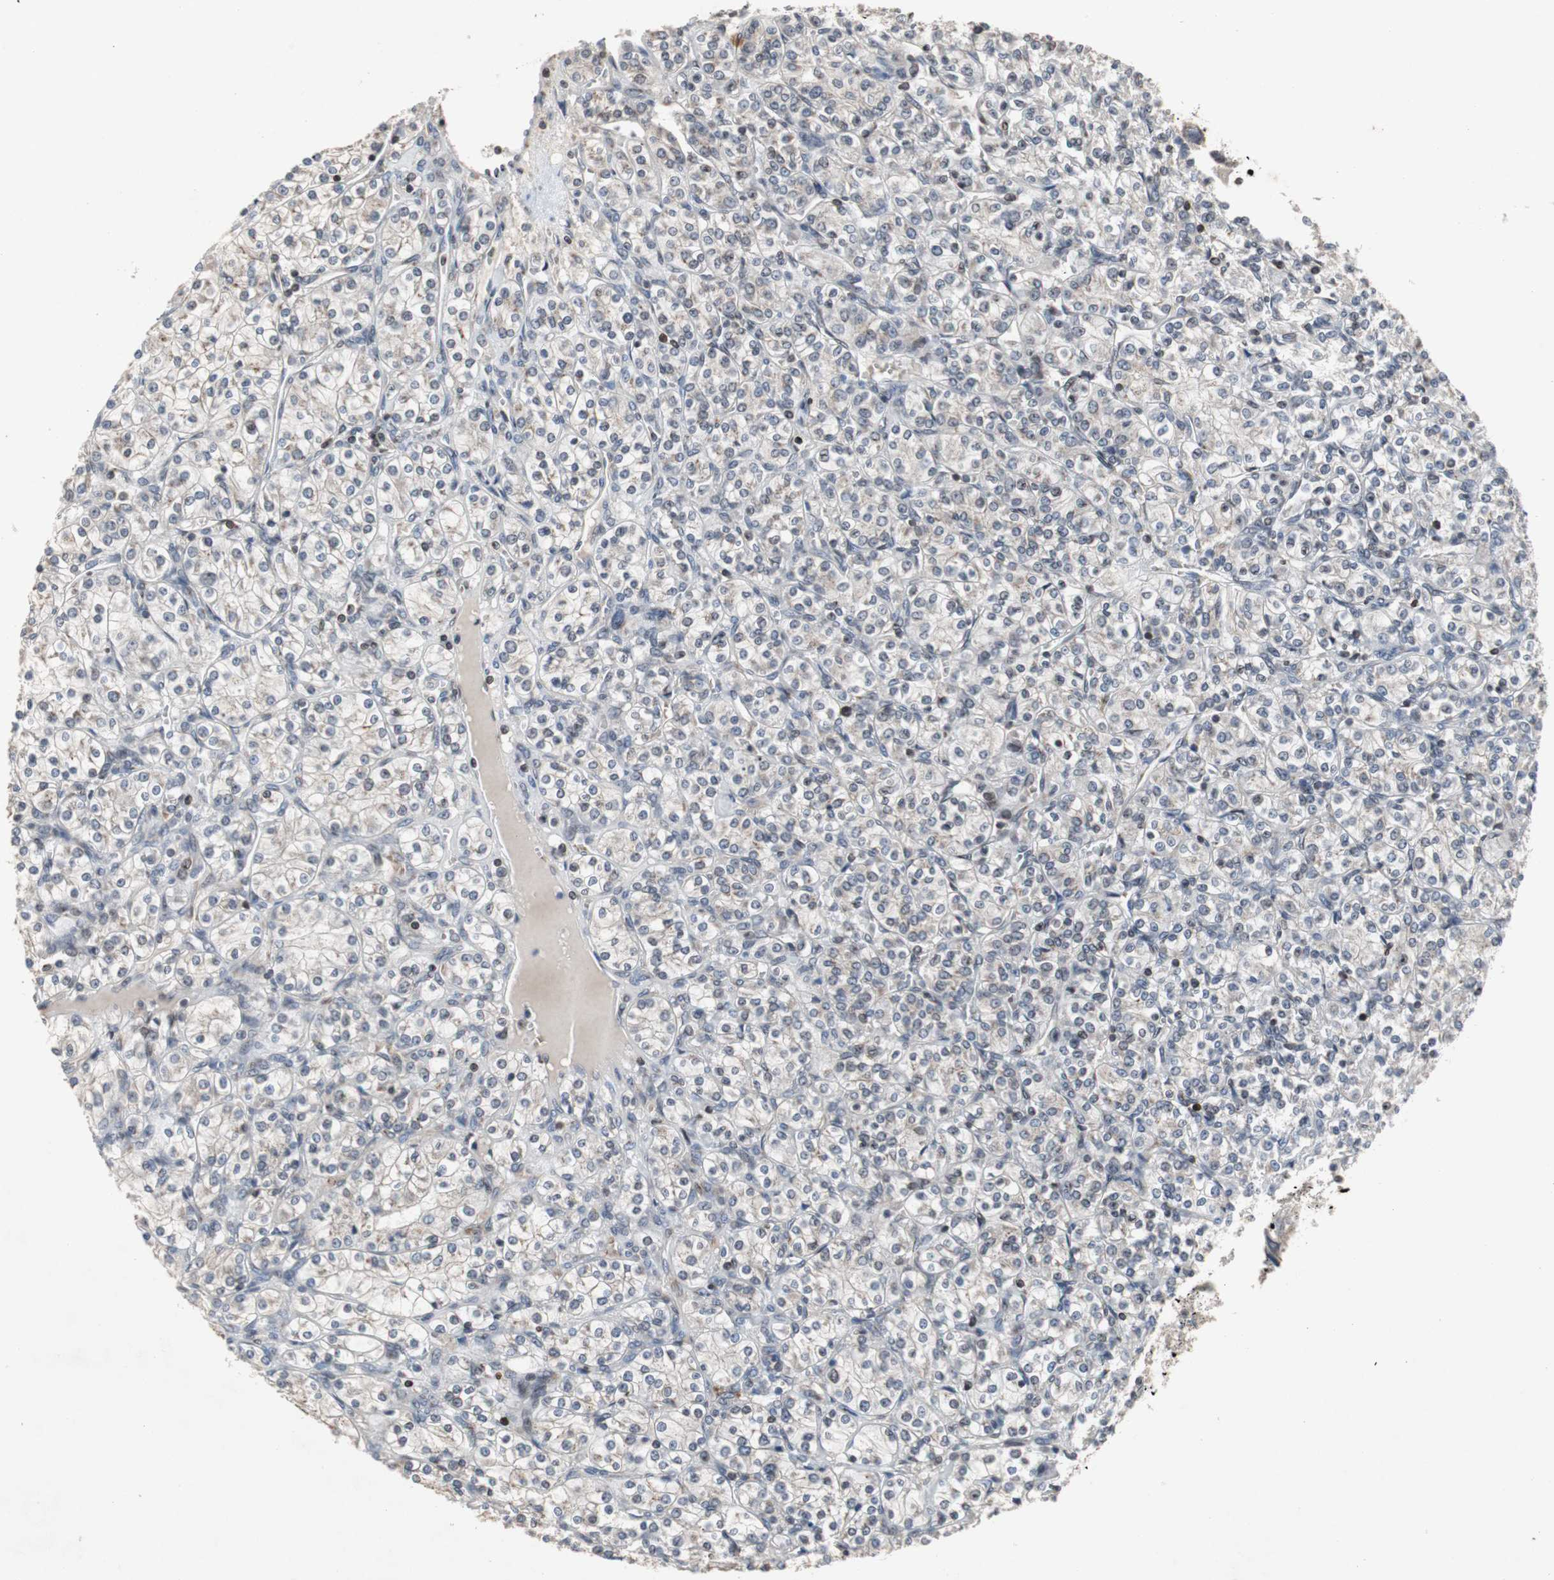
{"staining": {"intensity": "weak", "quantity": "<25%", "location": "cytoplasmic/membranous"}, "tissue": "renal cancer", "cell_type": "Tumor cells", "image_type": "cancer", "snomed": [{"axis": "morphology", "description": "Adenocarcinoma, NOS"}, {"axis": "topography", "description": "Kidney"}], "caption": "Immunohistochemistry histopathology image of neoplastic tissue: human renal cancer stained with DAB demonstrates no significant protein positivity in tumor cells. (Stains: DAB (3,3'-diaminobenzidine) IHC with hematoxylin counter stain, Microscopy: brightfield microscopy at high magnification).", "gene": "ZNF396", "patient": {"sex": "male", "age": 77}}